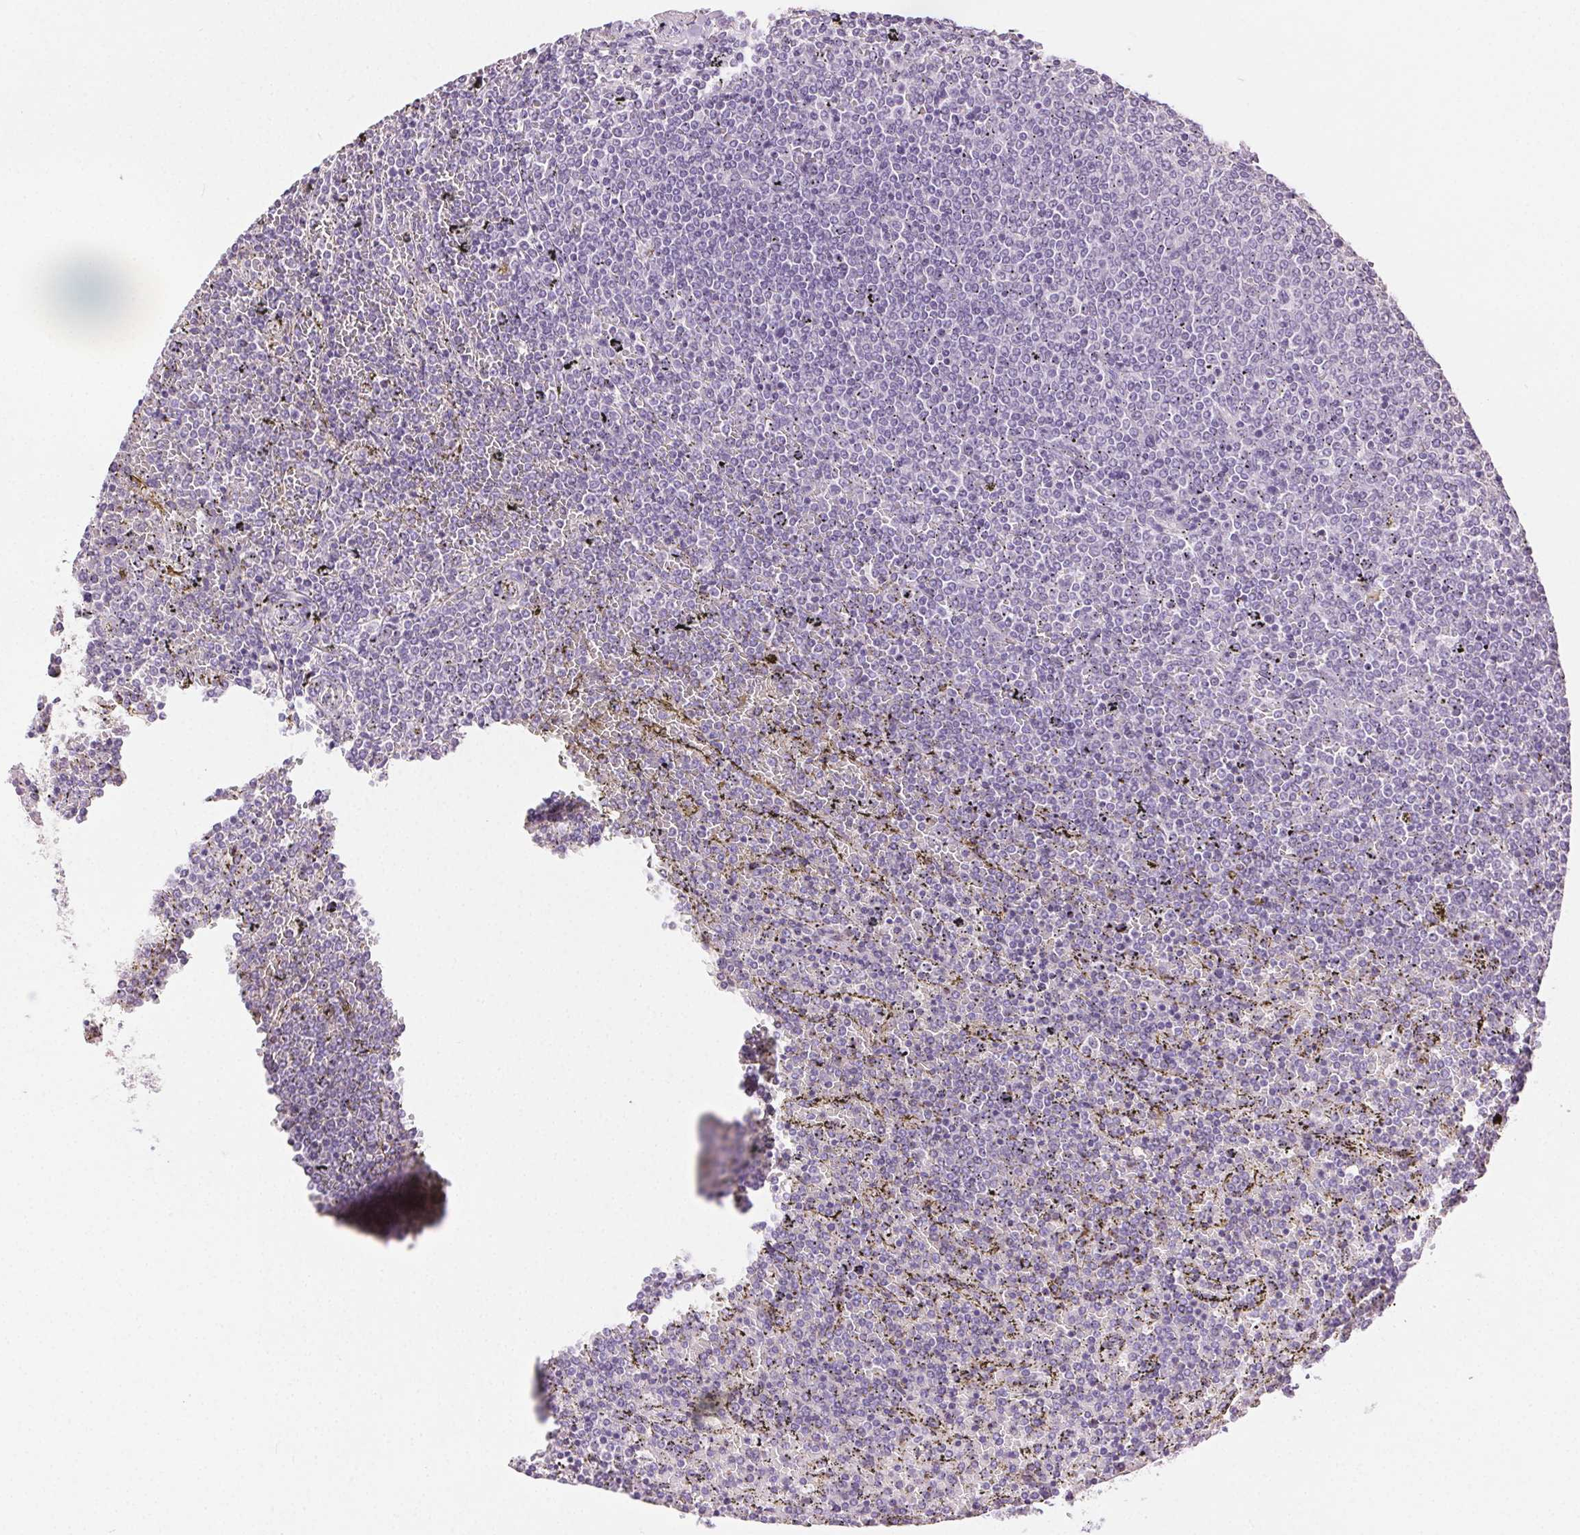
{"staining": {"intensity": "negative", "quantity": "none", "location": "none"}, "tissue": "lymphoma", "cell_type": "Tumor cells", "image_type": "cancer", "snomed": [{"axis": "morphology", "description": "Malignant lymphoma, non-Hodgkin's type, Low grade"}, {"axis": "topography", "description": "Spleen"}], "caption": "This is an IHC image of human malignant lymphoma, non-Hodgkin's type (low-grade). There is no expression in tumor cells.", "gene": "SYCE2", "patient": {"sex": "female", "age": 77}}